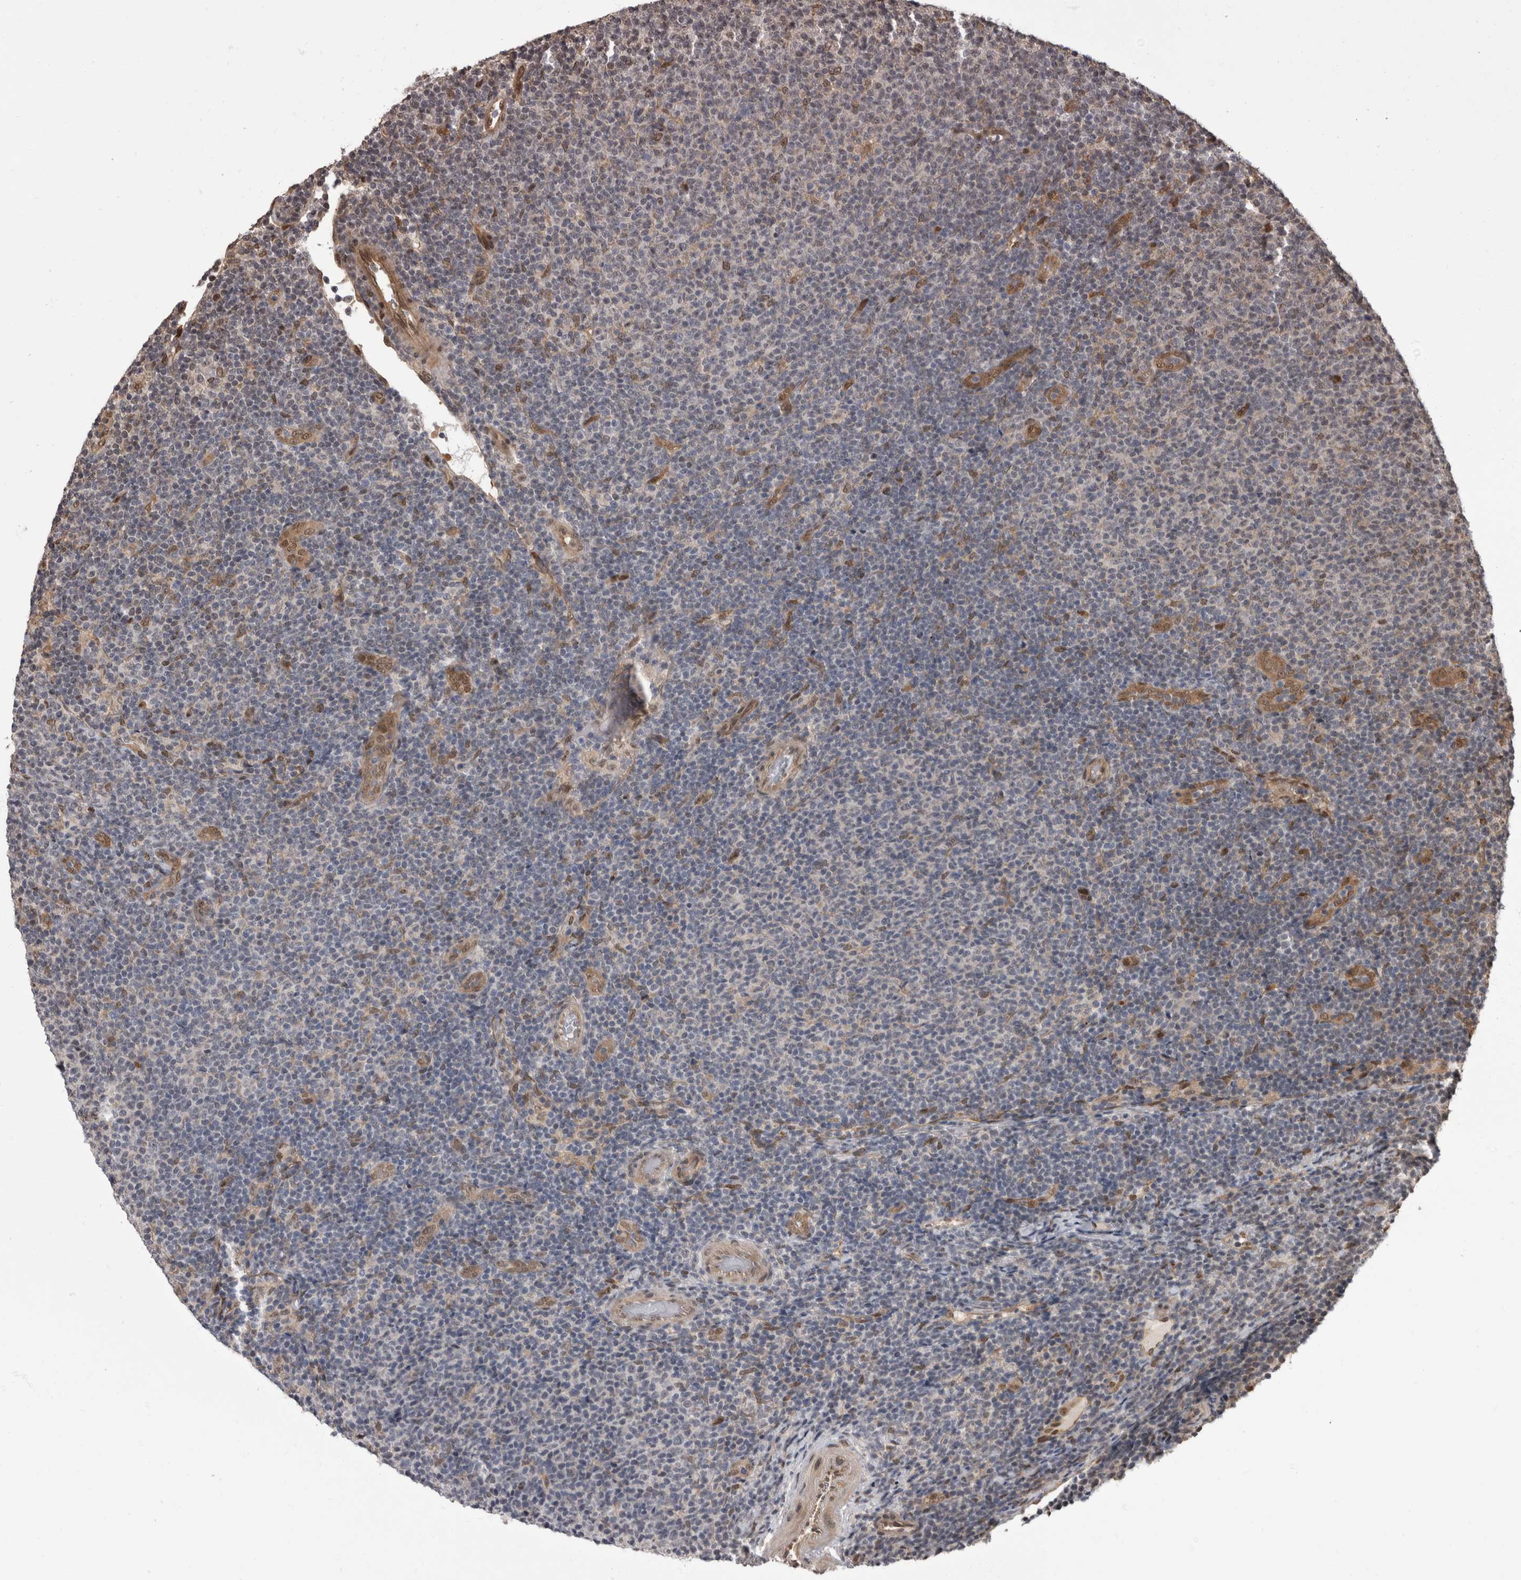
{"staining": {"intensity": "negative", "quantity": "none", "location": "none"}, "tissue": "lymphoma", "cell_type": "Tumor cells", "image_type": "cancer", "snomed": [{"axis": "morphology", "description": "Malignant lymphoma, non-Hodgkin's type, Low grade"}, {"axis": "topography", "description": "Lymph node"}], "caption": "This is an immunohistochemistry (IHC) image of human malignant lymphoma, non-Hodgkin's type (low-grade). There is no expression in tumor cells.", "gene": "AKT3", "patient": {"sex": "male", "age": 66}}